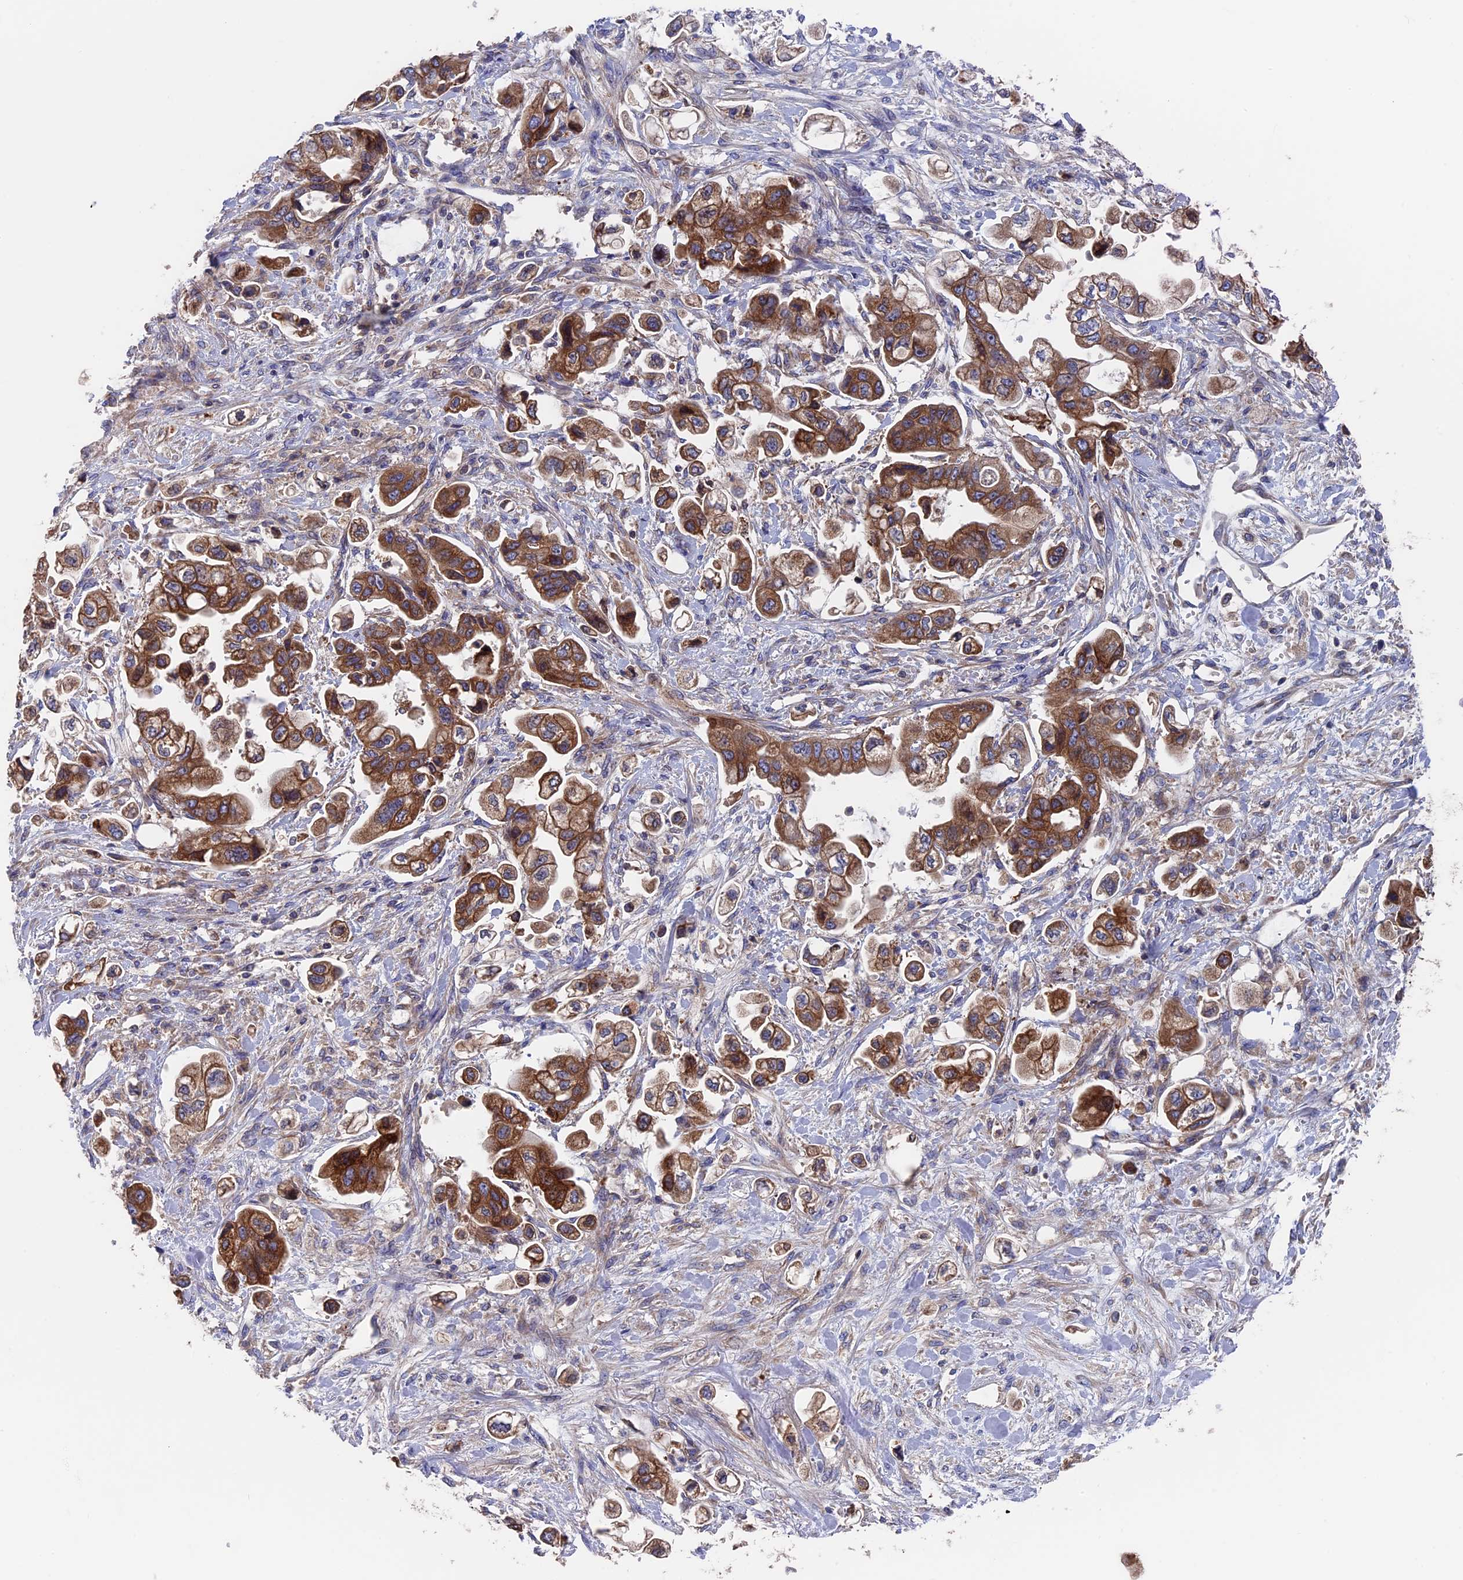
{"staining": {"intensity": "moderate", "quantity": ">75%", "location": "cytoplasmic/membranous"}, "tissue": "stomach cancer", "cell_type": "Tumor cells", "image_type": "cancer", "snomed": [{"axis": "morphology", "description": "Adenocarcinoma, NOS"}, {"axis": "topography", "description": "Stomach"}], "caption": "Stomach adenocarcinoma stained with DAB (3,3'-diaminobenzidine) immunohistochemistry shows medium levels of moderate cytoplasmic/membranous positivity in about >75% of tumor cells.", "gene": "DNAJC3", "patient": {"sex": "male", "age": 62}}